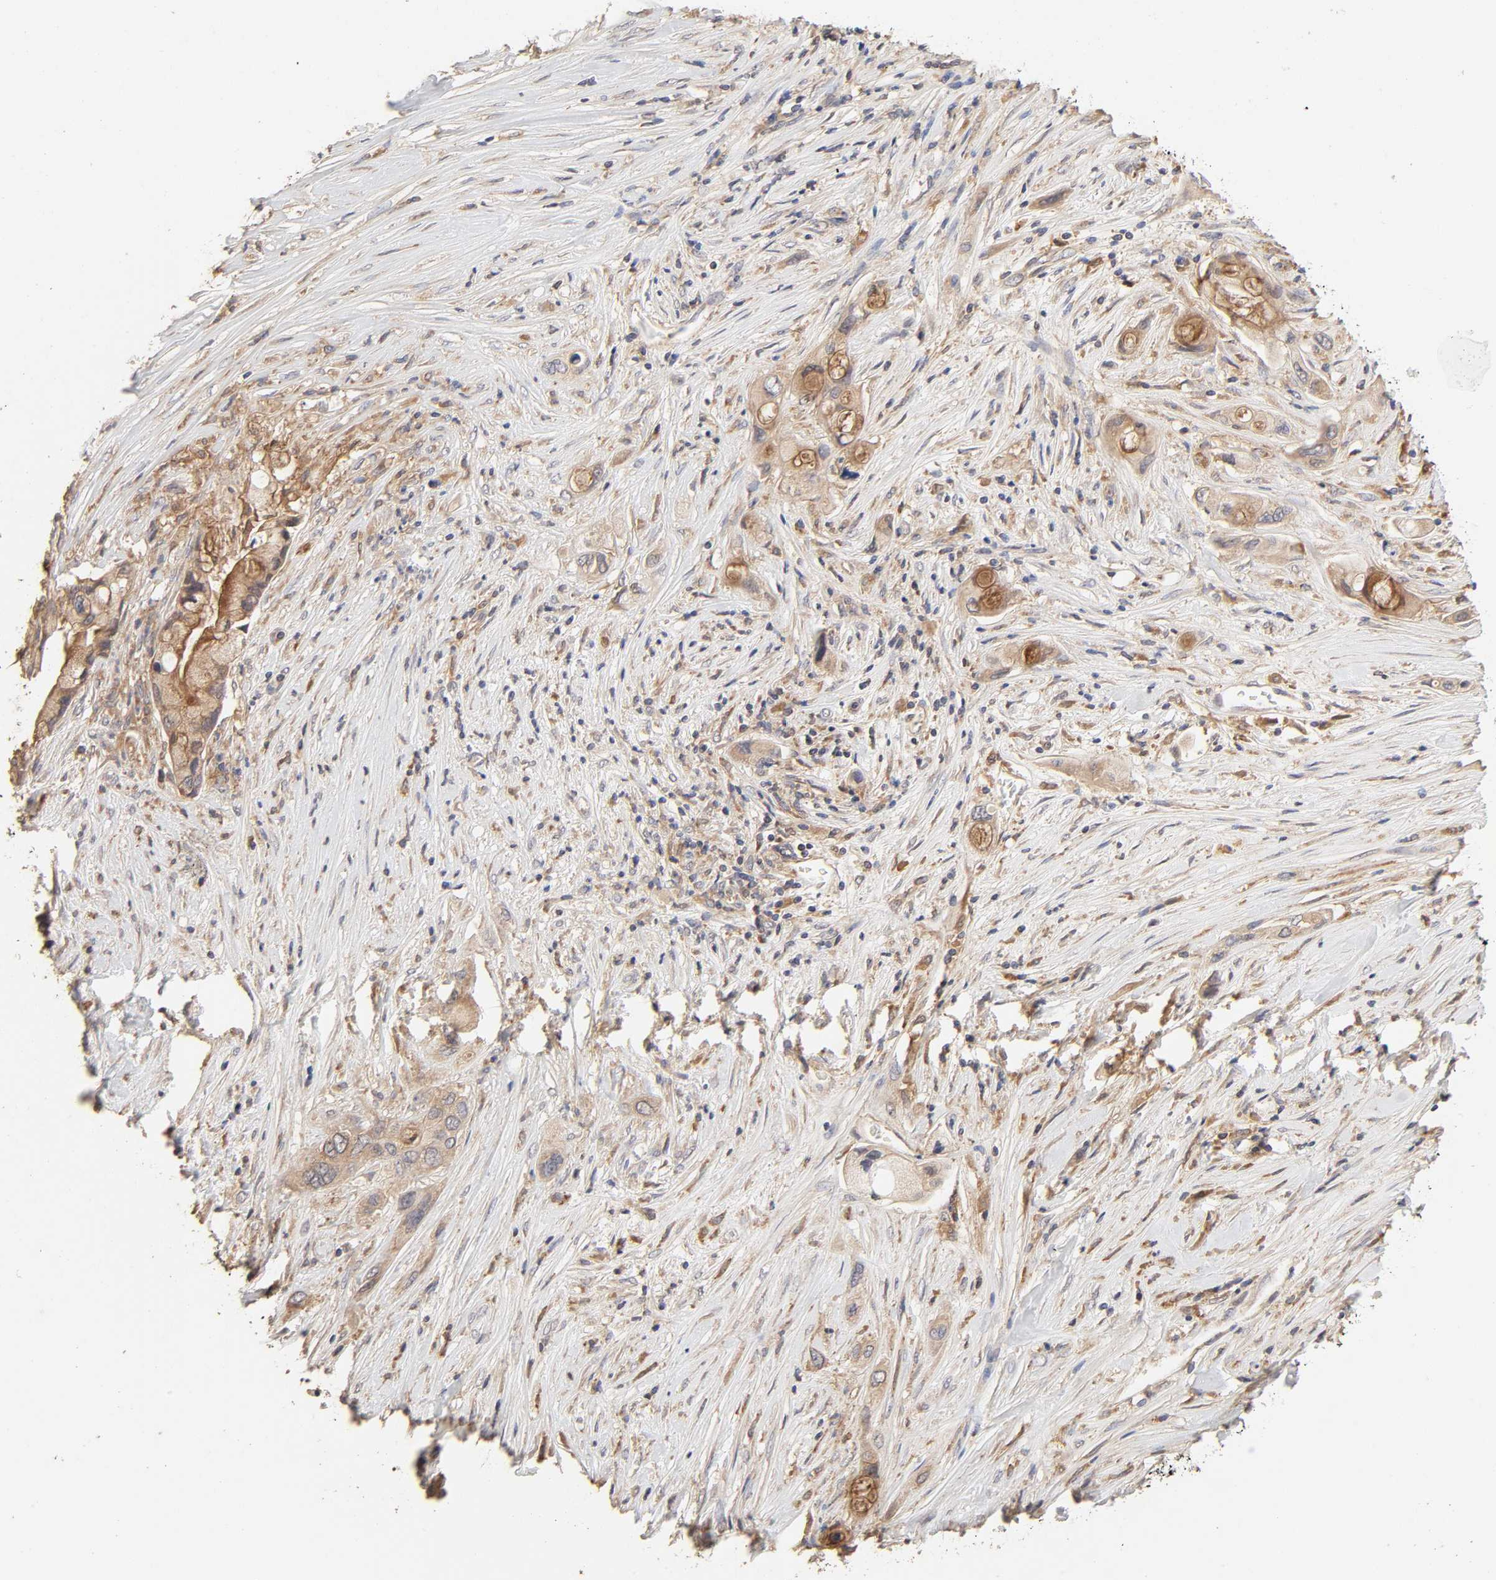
{"staining": {"intensity": "moderate", "quantity": "25%-75%", "location": "cytoplasmic/membranous"}, "tissue": "pancreatic cancer", "cell_type": "Tumor cells", "image_type": "cancer", "snomed": [{"axis": "morphology", "description": "Adenocarcinoma, NOS"}, {"axis": "topography", "description": "Pancreas"}], "caption": "IHC image of pancreatic adenocarcinoma stained for a protein (brown), which reveals medium levels of moderate cytoplasmic/membranous staining in about 25%-75% of tumor cells.", "gene": "AP1G2", "patient": {"sex": "female", "age": 59}}